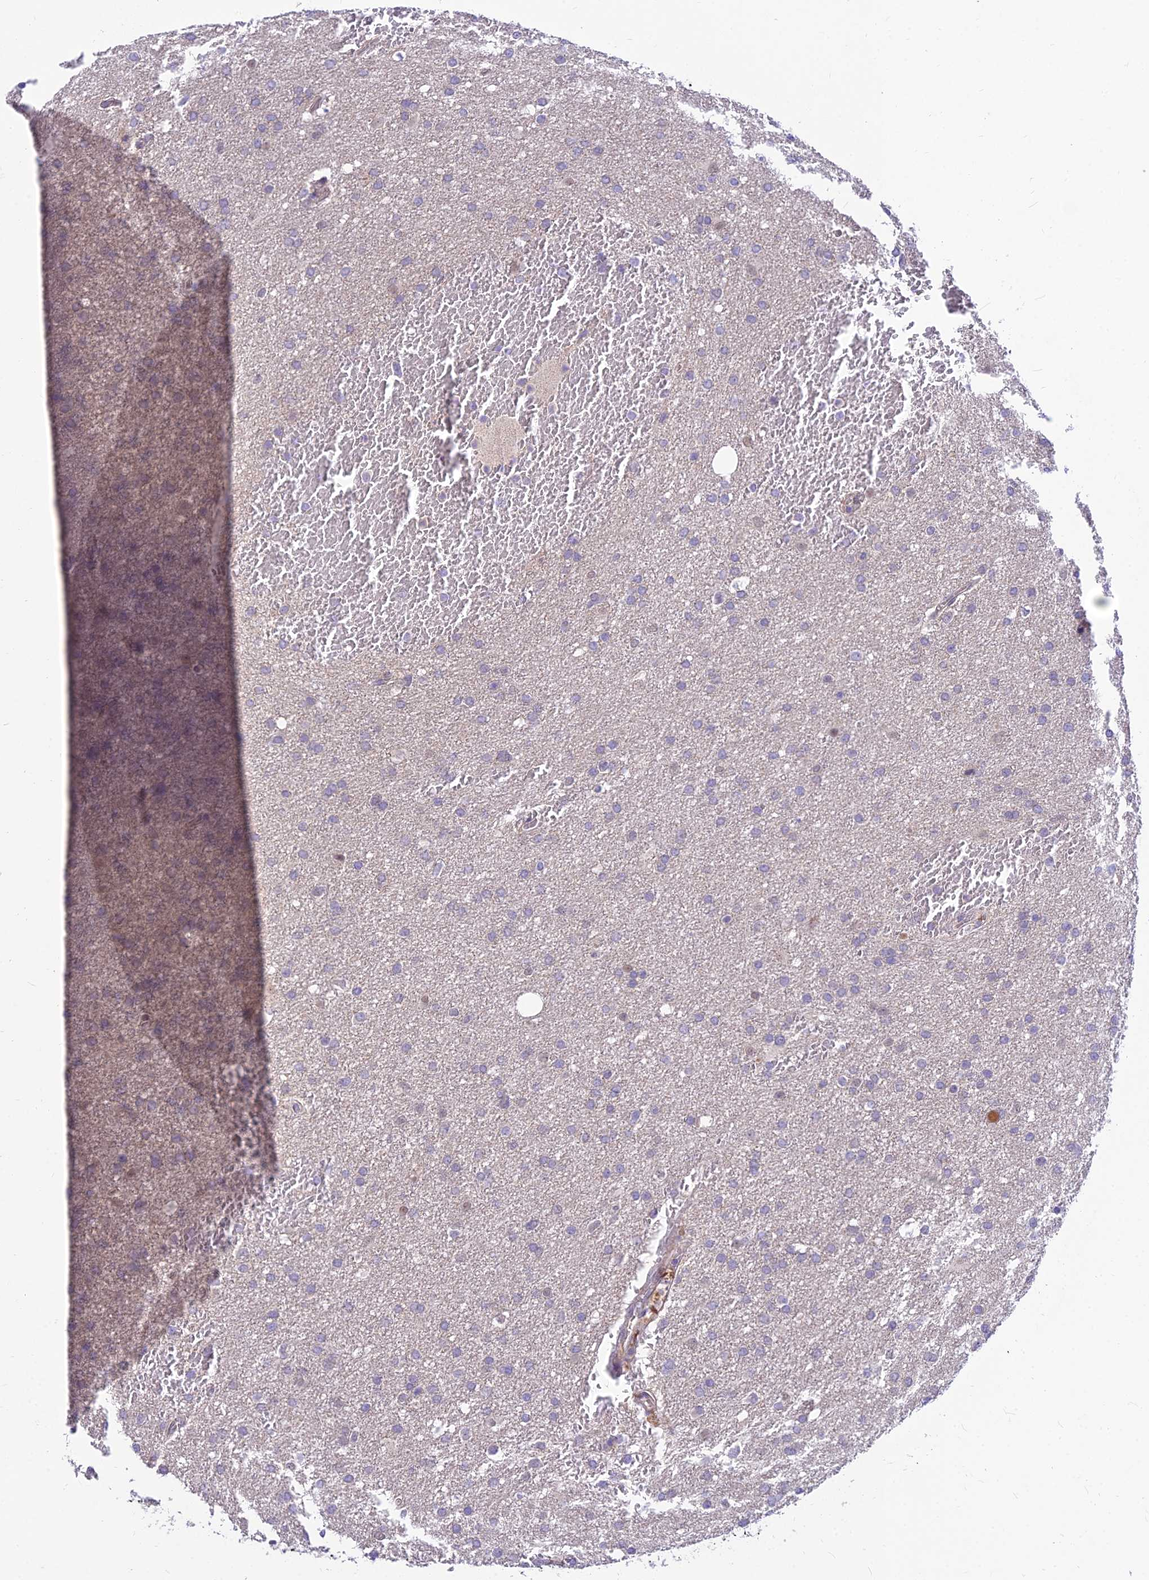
{"staining": {"intensity": "negative", "quantity": "none", "location": "none"}, "tissue": "glioma", "cell_type": "Tumor cells", "image_type": "cancer", "snomed": [{"axis": "morphology", "description": "Glioma, malignant, High grade"}, {"axis": "topography", "description": "Cerebral cortex"}], "caption": "DAB immunohistochemical staining of glioma reveals no significant expression in tumor cells.", "gene": "C6orf132", "patient": {"sex": "female", "age": 36}}